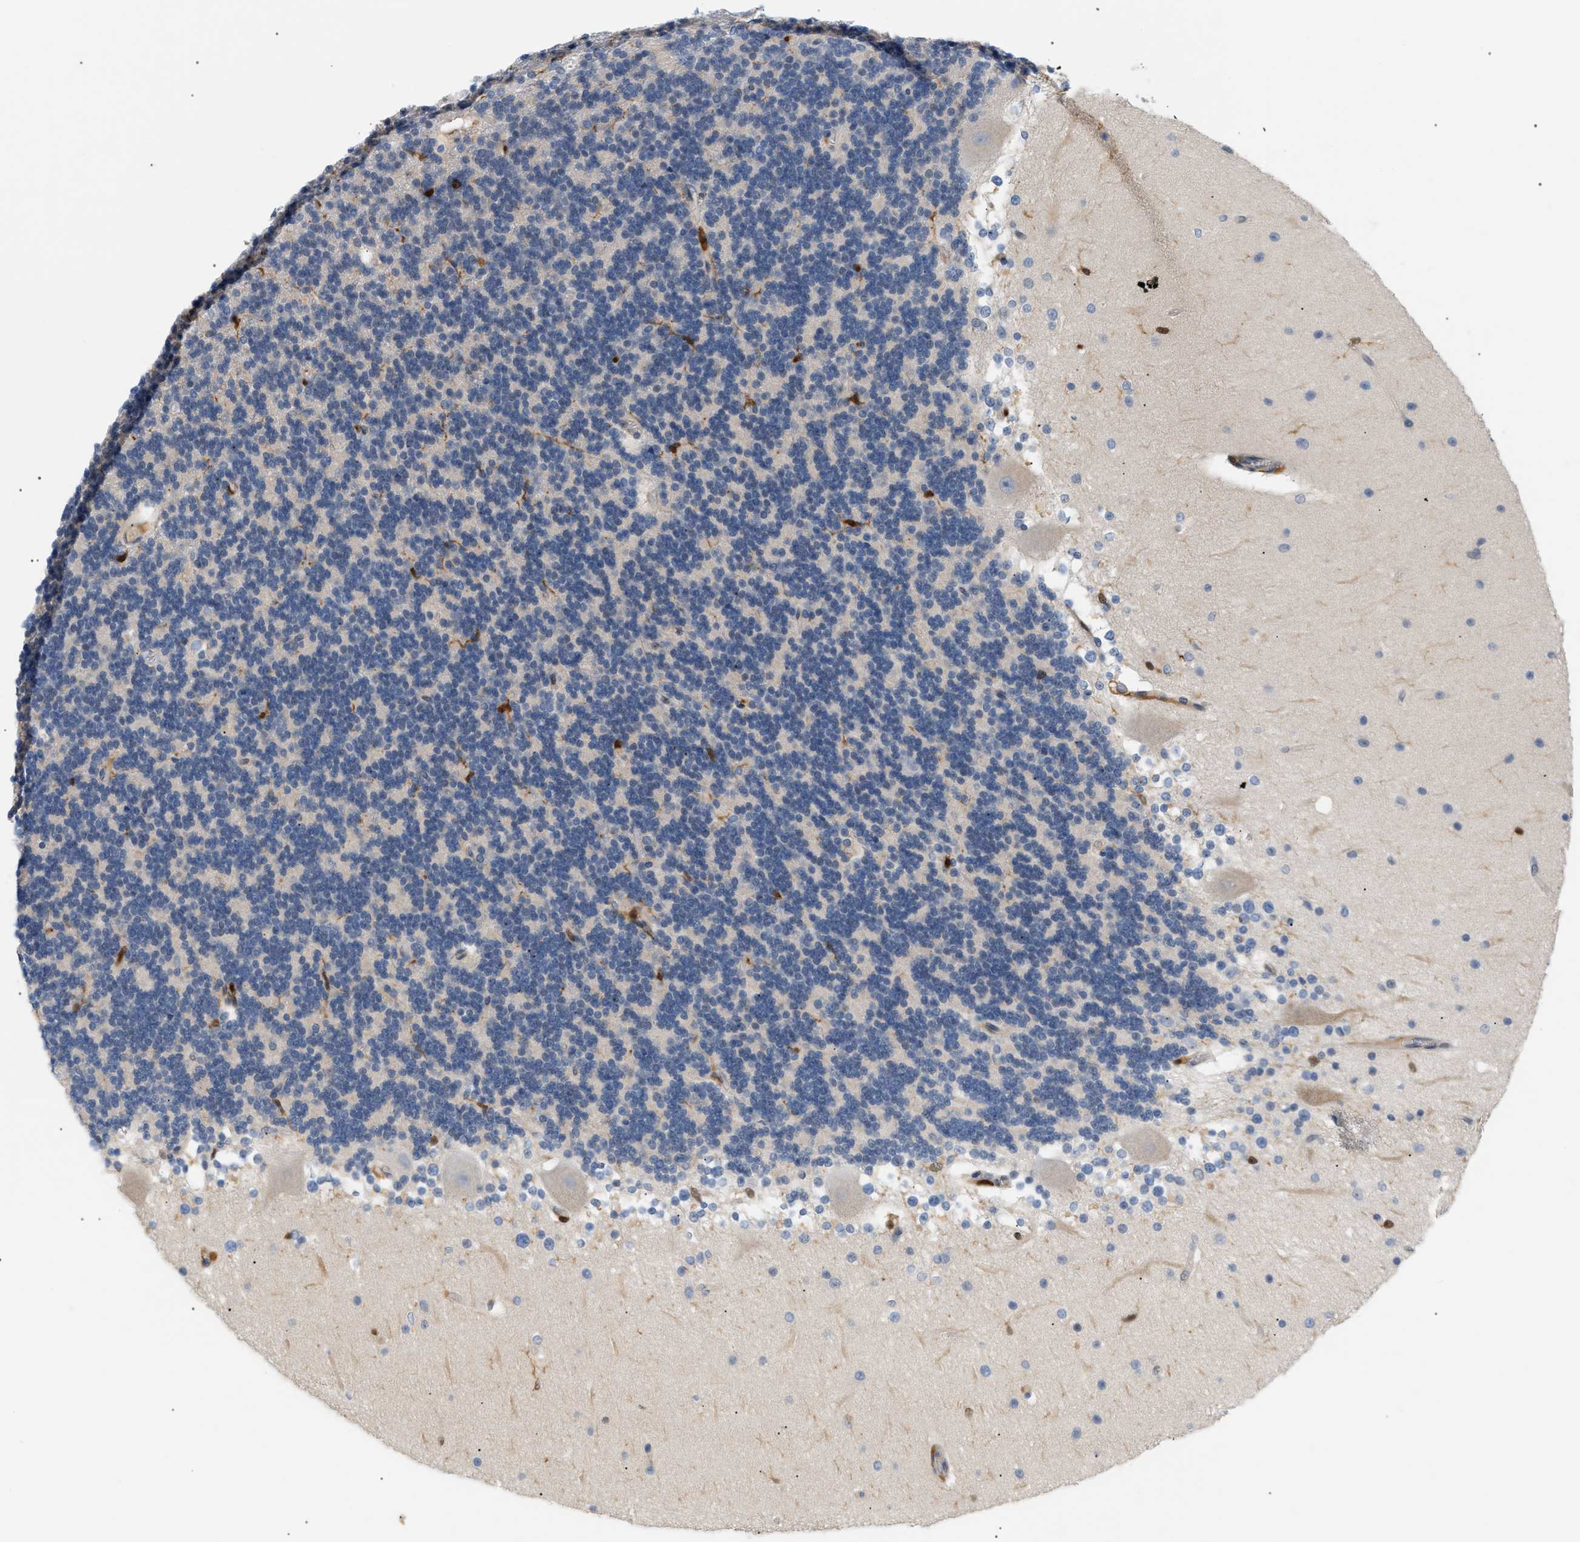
{"staining": {"intensity": "strong", "quantity": "<25%", "location": "nuclear"}, "tissue": "cerebellum", "cell_type": "Cells in granular layer", "image_type": "normal", "snomed": [{"axis": "morphology", "description": "Normal tissue, NOS"}, {"axis": "topography", "description": "Cerebellum"}], "caption": "Immunohistochemistry histopathology image of unremarkable cerebellum: cerebellum stained using immunohistochemistry (IHC) demonstrates medium levels of strong protein expression localized specifically in the nuclear of cells in granular layer, appearing as a nuclear brown color.", "gene": "PYCARD", "patient": {"sex": "female", "age": 19}}